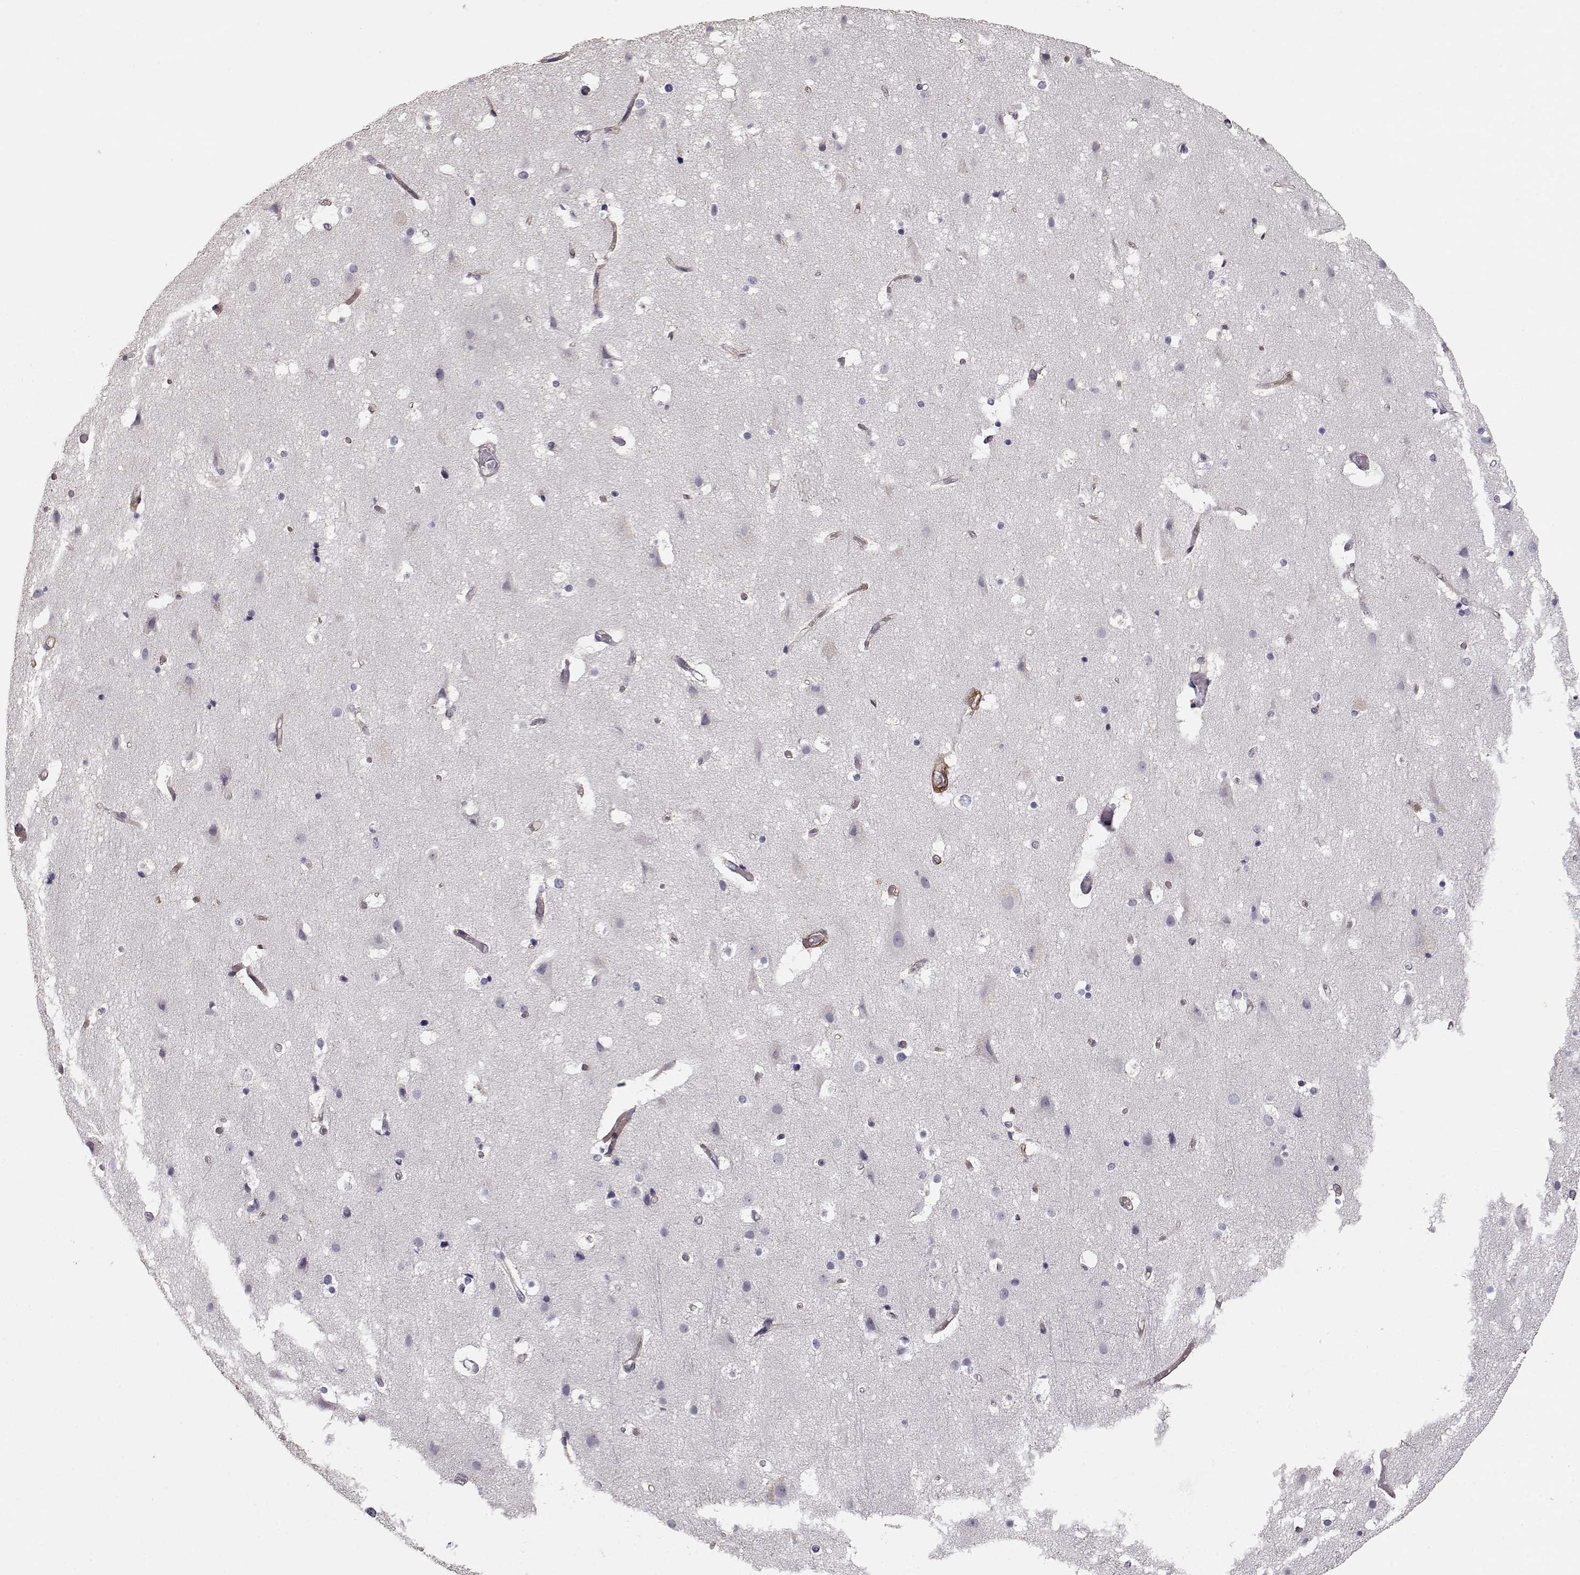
{"staining": {"intensity": "negative", "quantity": "none", "location": "none"}, "tissue": "cerebral cortex", "cell_type": "Endothelial cells", "image_type": "normal", "snomed": [{"axis": "morphology", "description": "Normal tissue, NOS"}, {"axis": "topography", "description": "Cerebral cortex"}], "caption": "Photomicrograph shows no protein staining in endothelial cells of normal cerebral cortex. Brightfield microscopy of immunohistochemistry (IHC) stained with DAB (3,3'-diaminobenzidine) (brown) and hematoxylin (blue), captured at high magnification.", "gene": "LAMA5", "patient": {"sex": "female", "age": 52}}